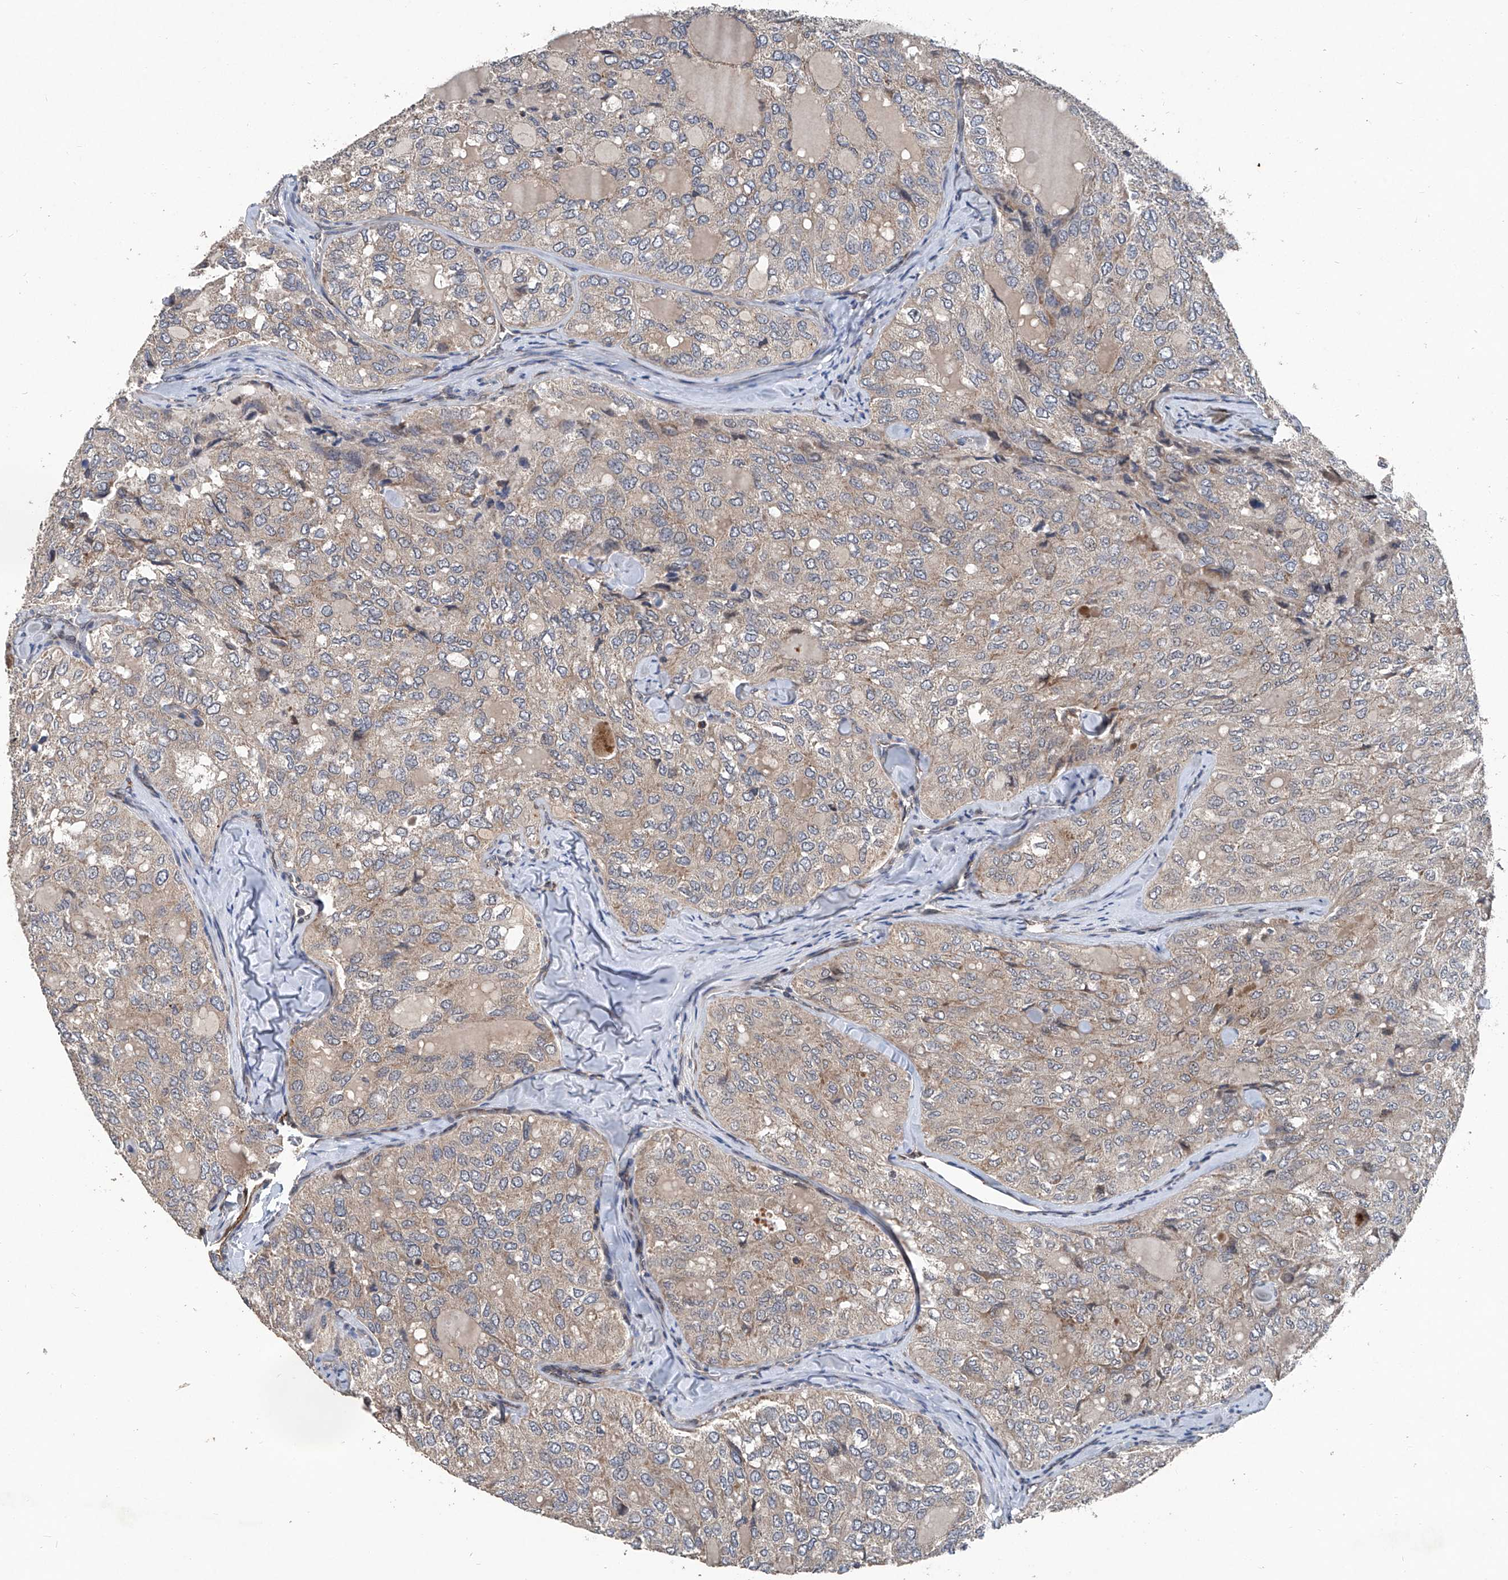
{"staining": {"intensity": "weak", "quantity": "25%-75%", "location": "cytoplasmic/membranous"}, "tissue": "thyroid cancer", "cell_type": "Tumor cells", "image_type": "cancer", "snomed": [{"axis": "morphology", "description": "Follicular adenoma carcinoma, NOS"}, {"axis": "topography", "description": "Thyroid gland"}], "caption": "Thyroid cancer was stained to show a protein in brown. There is low levels of weak cytoplasmic/membranous staining in about 25%-75% of tumor cells.", "gene": "BCKDHB", "patient": {"sex": "male", "age": 75}}